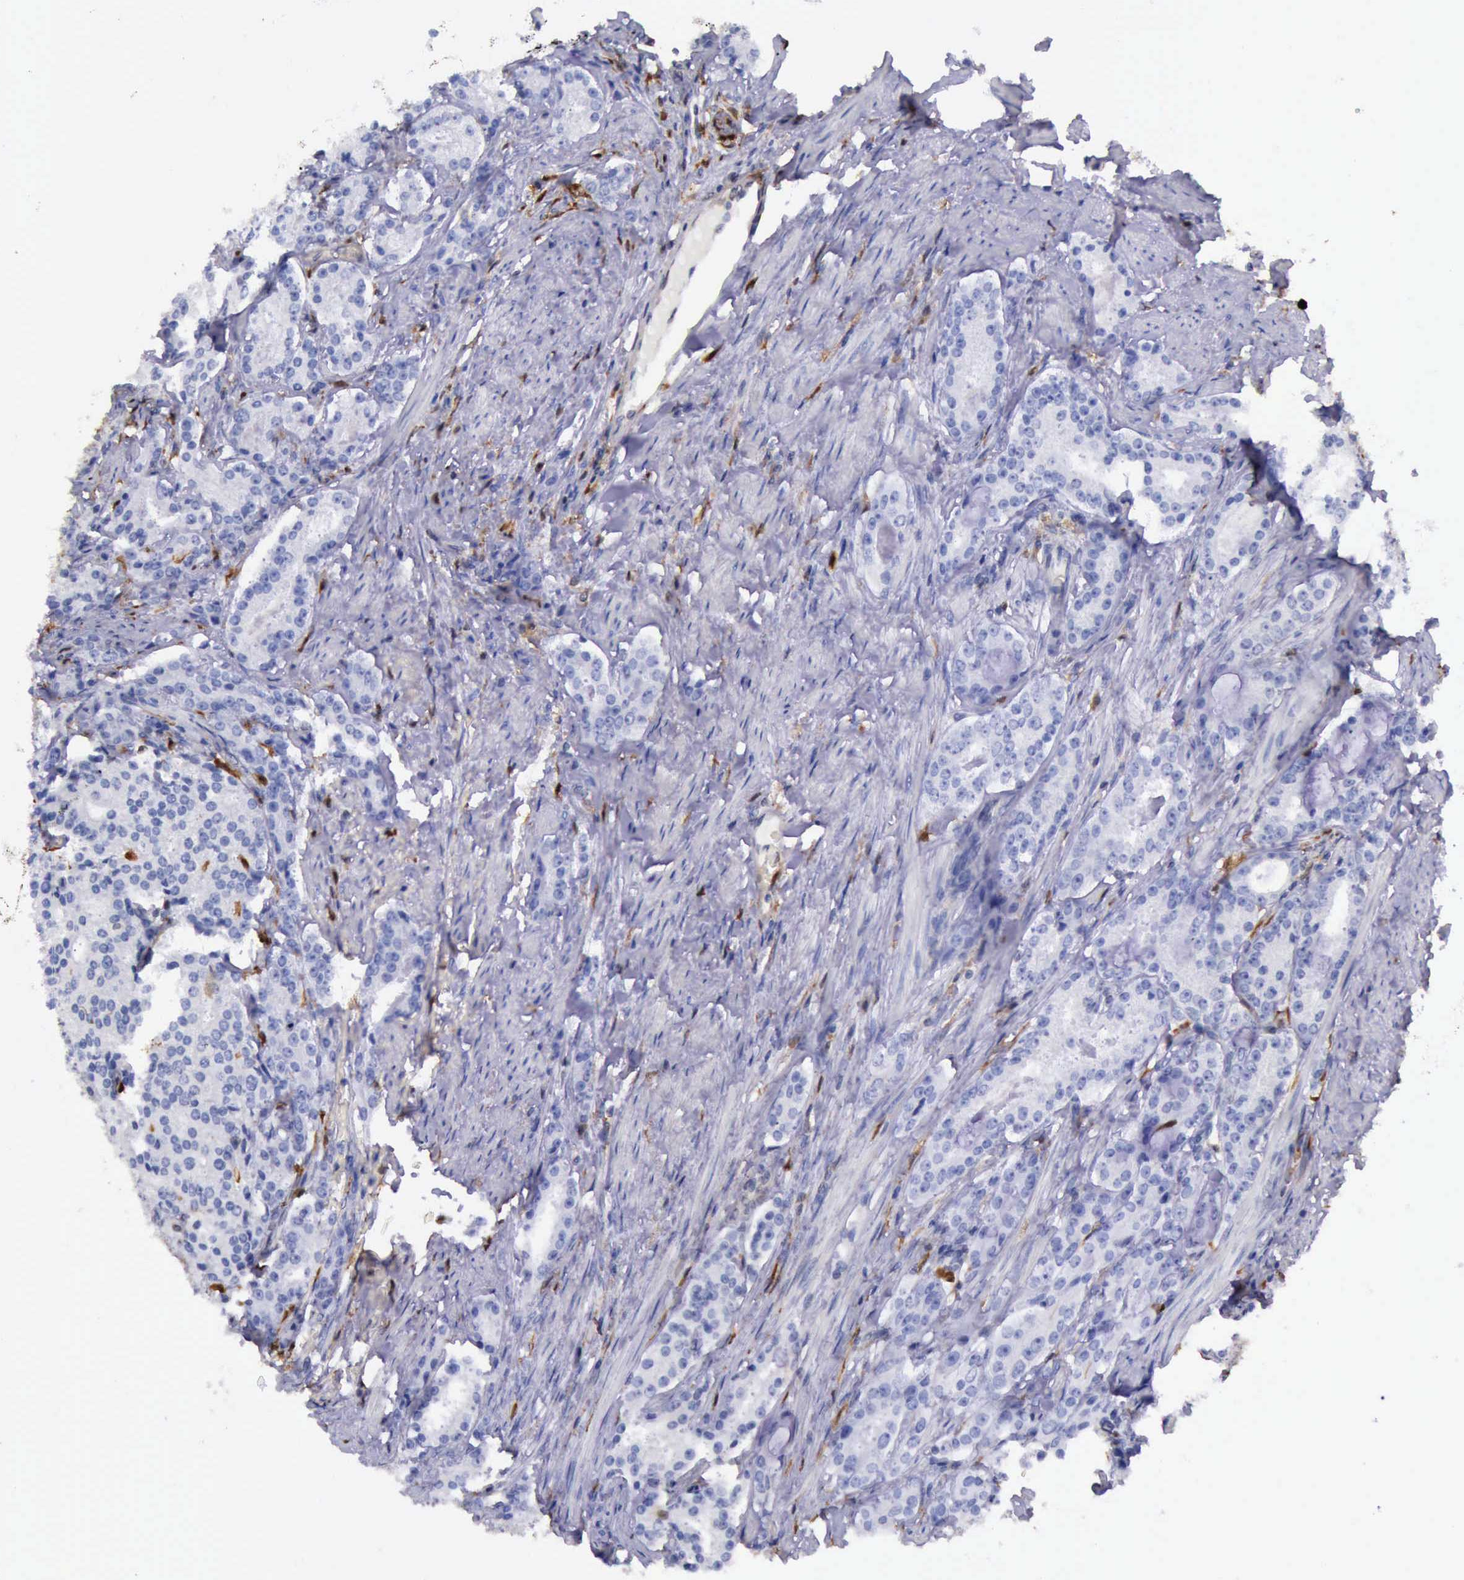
{"staining": {"intensity": "weak", "quantity": "<25%", "location": "cytoplasmic/membranous,nuclear"}, "tissue": "prostate cancer", "cell_type": "Tumor cells", "image_type": "cancer", "snomed": [{"axis": "morphology", "description": "Adenocarcinoma, Medium grade"}, {"axis": "topography", "description": "Prostate"}], "caption": "High power microscopy micrograph of an immunohistochemistry (IHC) image of prostate cancer (adenocarcinoma (medium-grade)), revealing no significant staining in tumor cells. (Stains: DAB IHC with hematoxylin counter stain, Microscopy: brightfield microscopy at high magnification).", "gene": "TYMP", "patient": {"sex": "male", "age": 72}}